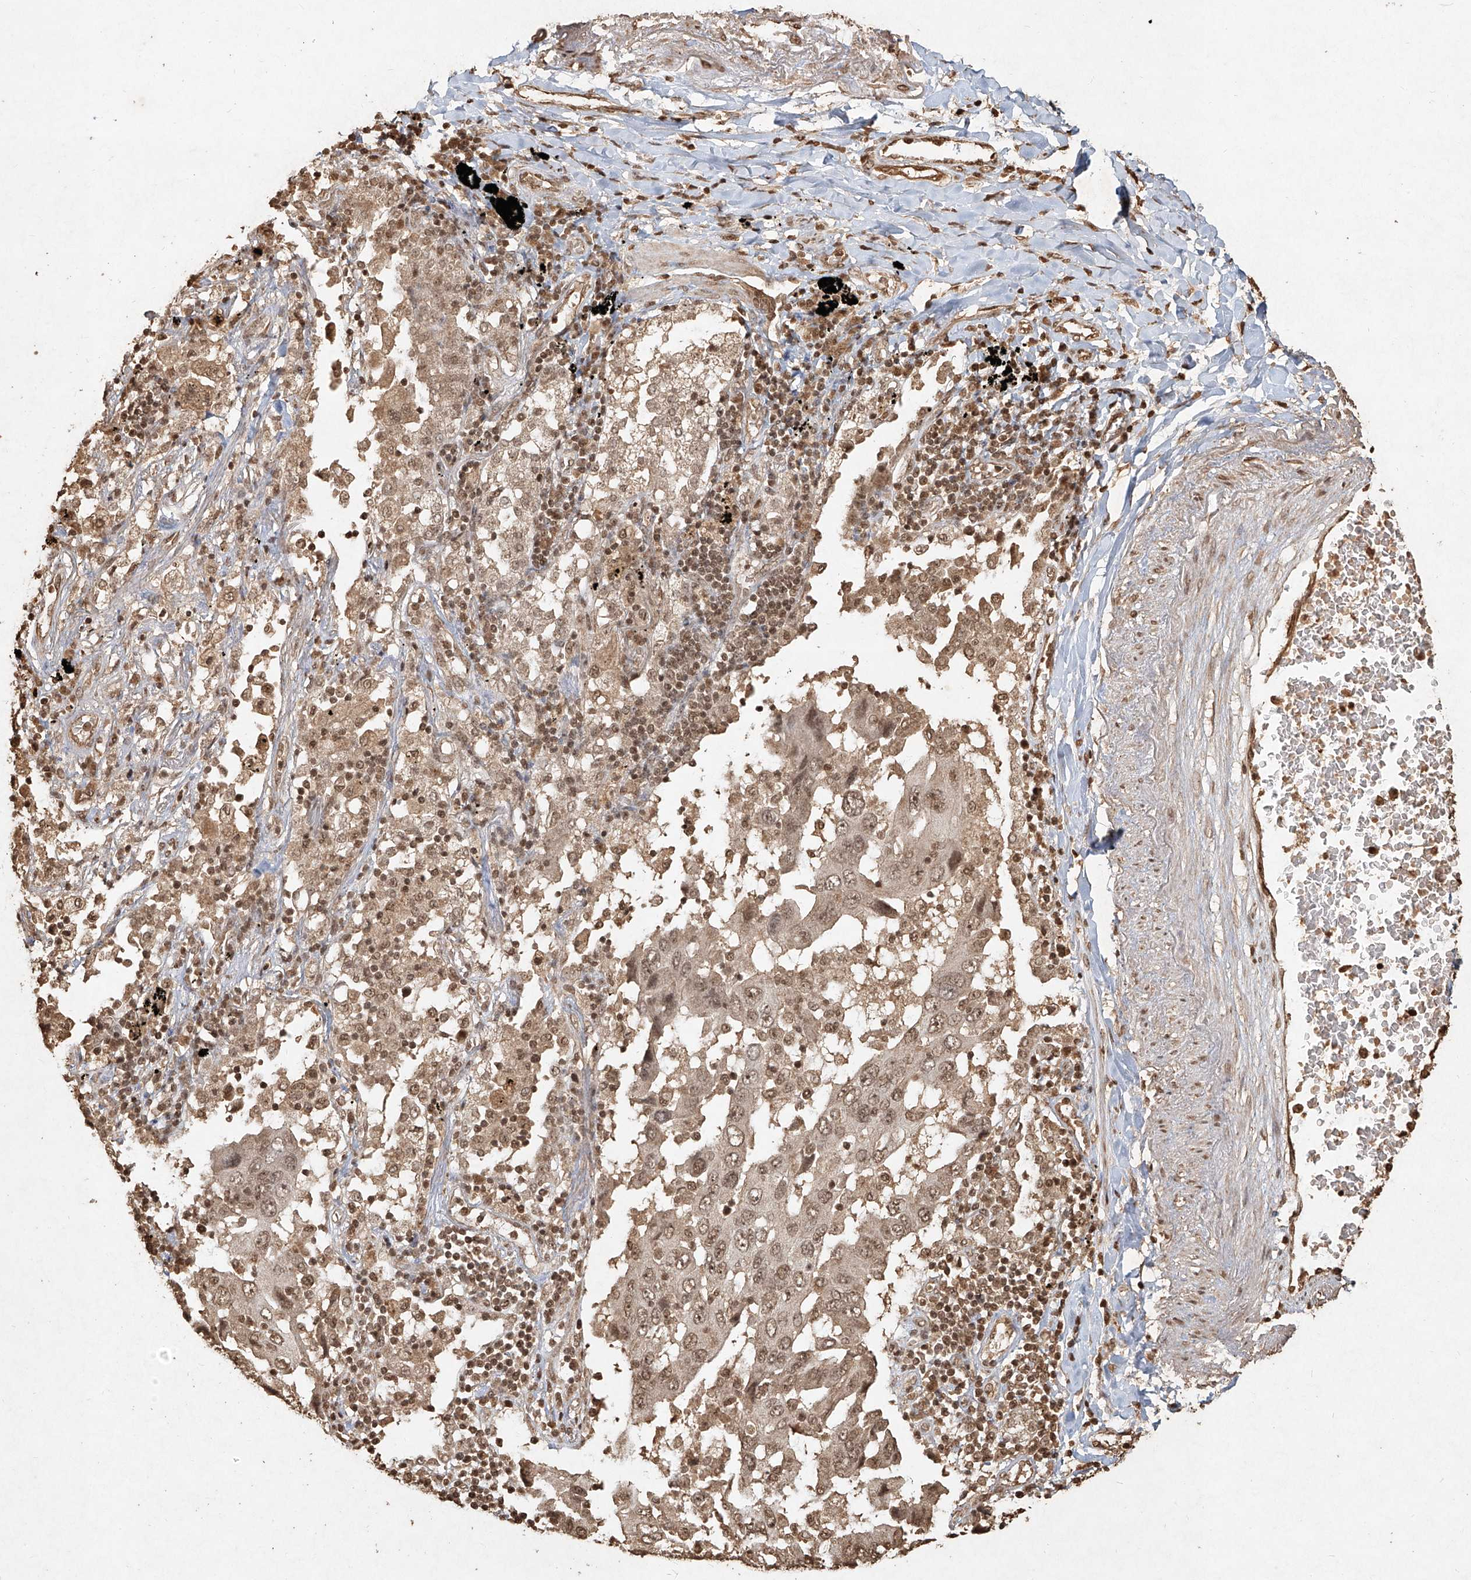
{"staining": {"intensity": "weak", "quantity": ">75%", "location": "nuclear"}, "tissue": "lung cancer", "cell_type": "Tumor cells", "image_type": "cancer", "snomed": [{"axis": "morphology", "description": "Adenocarcinoma, NOS"}, {"axis": "topography", "description": "Lung"}], "caption": "The immunohistochemical stain labels weak nuclear positivity in tumor cells of lung cancer tissue.", "gene": "UBE2K", "patient": {"sex": "female", "age": 65}}